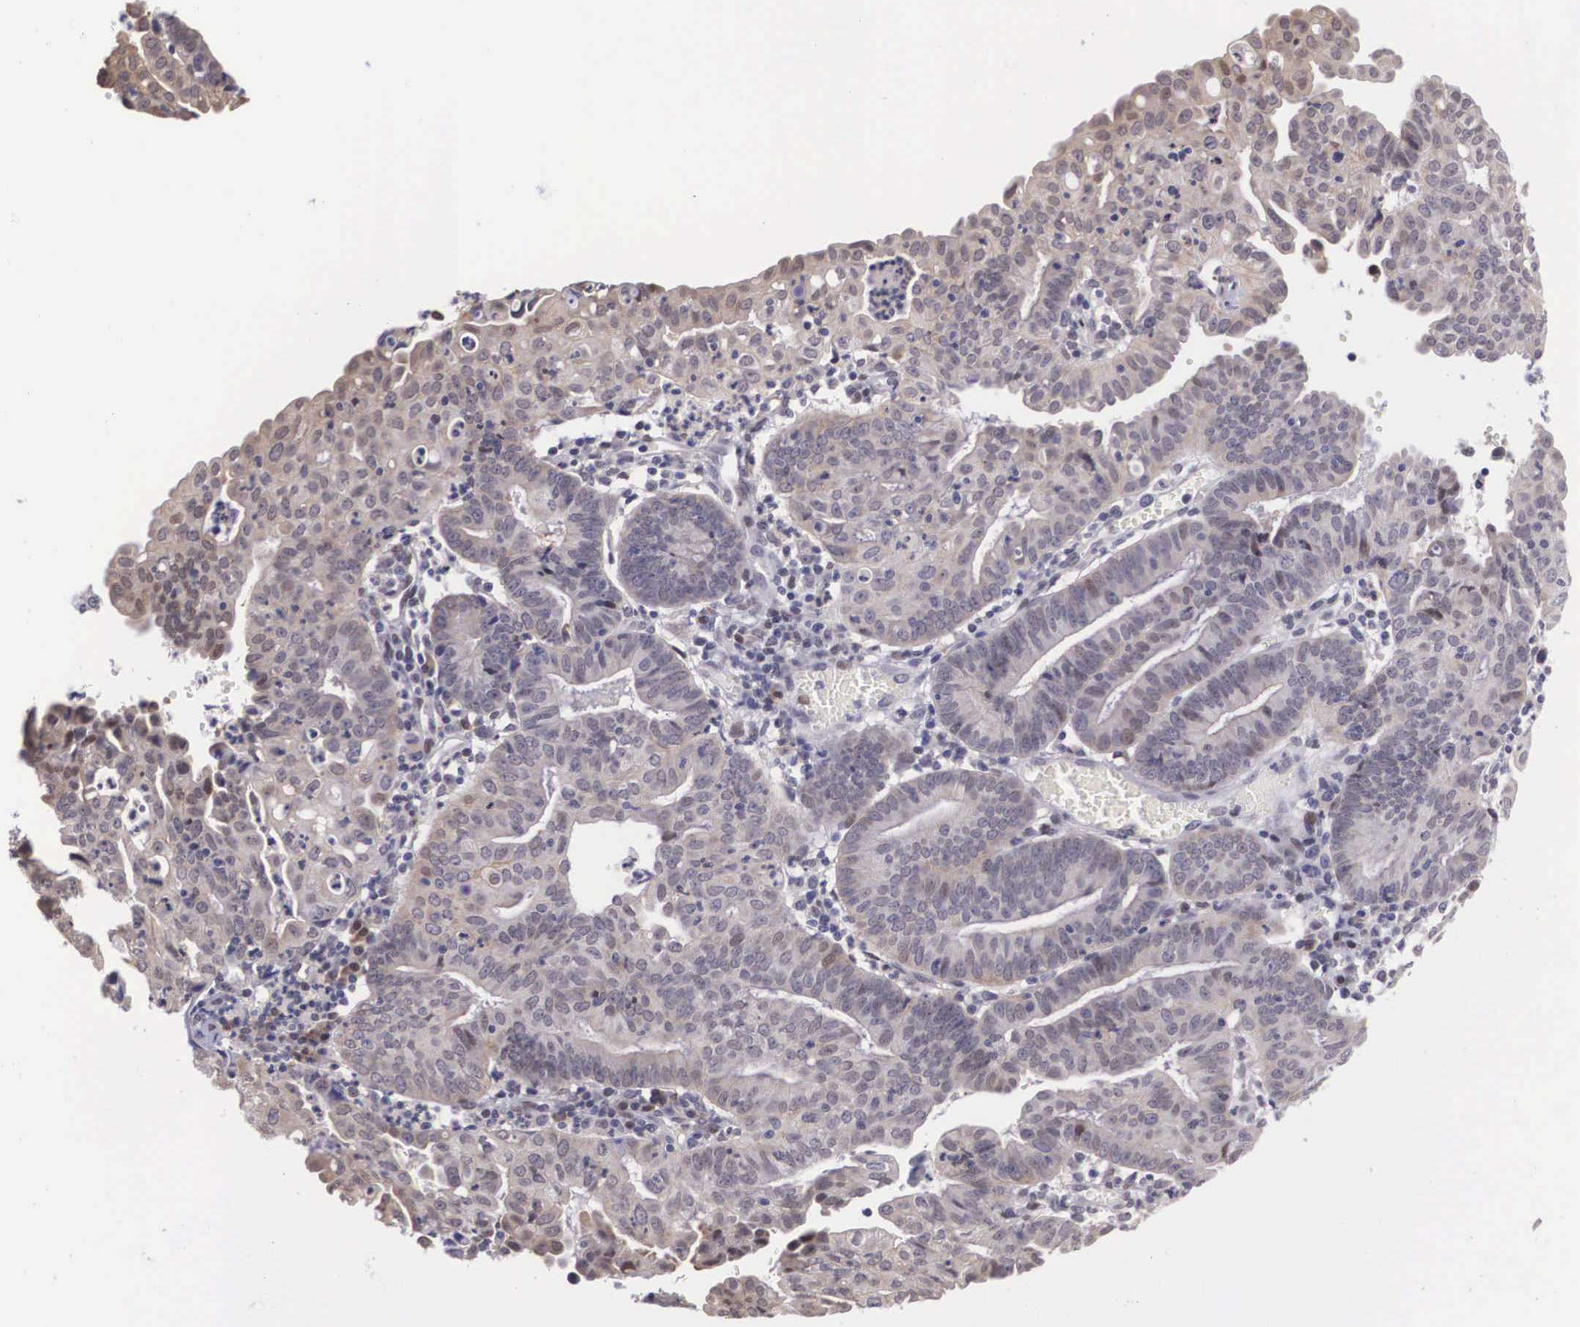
{"staining": {"intensity": "weak", "quantity": "<25%", "location": "cytoplasmic/membranous"}, "tissue": "endometrial cancer", "cell_type": "Tumor cells", "image_type": "cancer", "snomed": [{"axis": "morphology", "description": "Adenocarcinoma, NOS"}, {"axis": "topography", "description": "Endometrium"}], "caption": "Immunohistochemical staining of human adenocarcinoma (endometrial) reveals no significant expression in tumor cells.", "gene": "SLC25A21", "patient": {"sex": "female", "age": 60}}